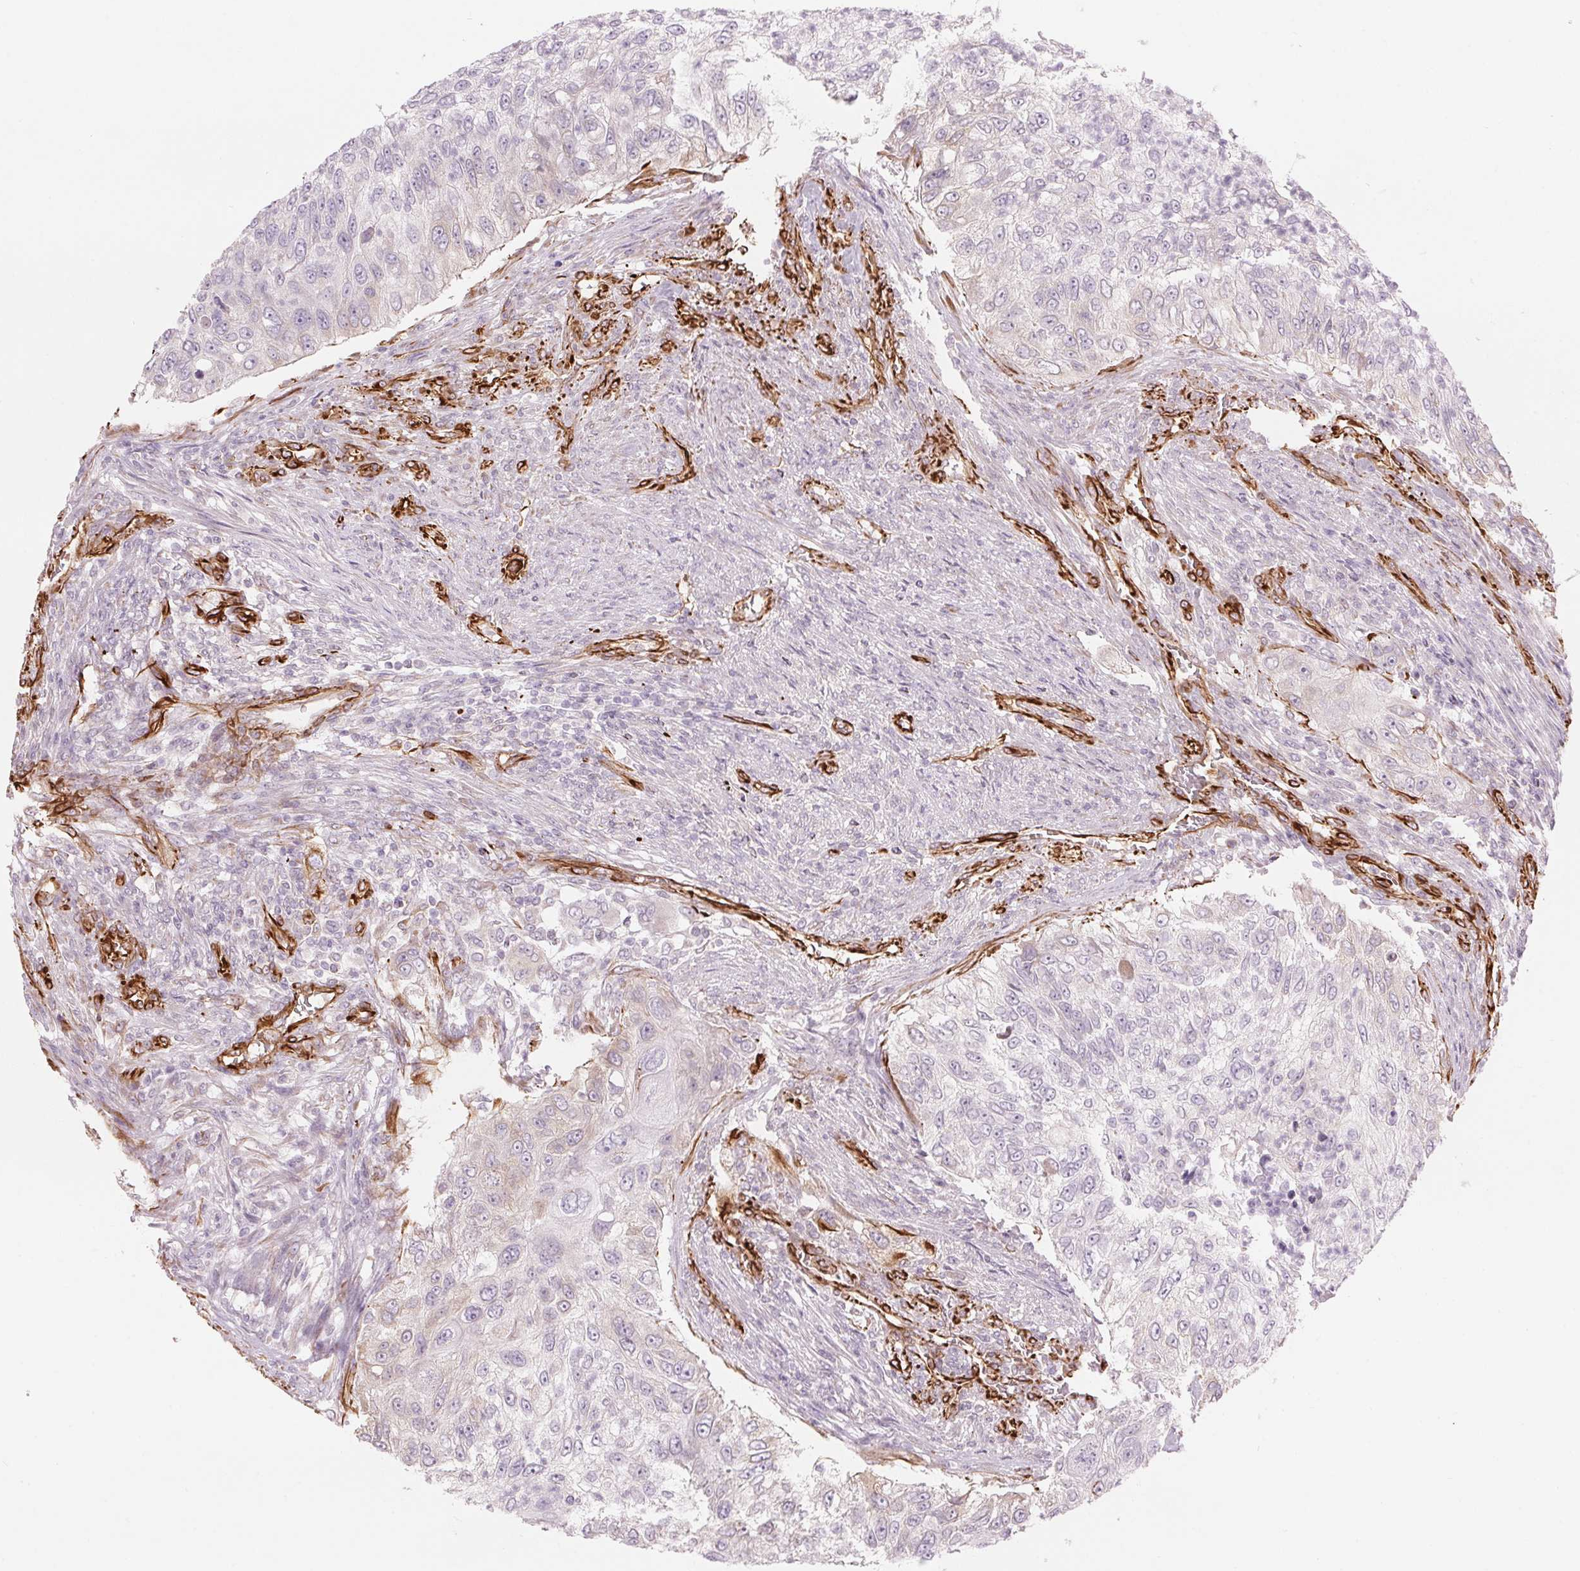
{"staining": {"intensity": "negative", "quantity": "none", "location": "none"}, "tissue": "urothelial cancer", "cell_type": "Tumor cells", "image_type": "cancer", "snomed": [{"axis": "morphology", "description": "Urothelial carcinoma, High grade"}, {"axis": "topography", "description": "Urinary bladder"}], "caption": "Micrograph shows no significant protein staining in tumor cells of urothelial cancer. (DAB immunohistochemistry (IHC) with hematoxylin counter stain).", "gene": "CLPS", "patient": {"sex": "female", "age": 60}}